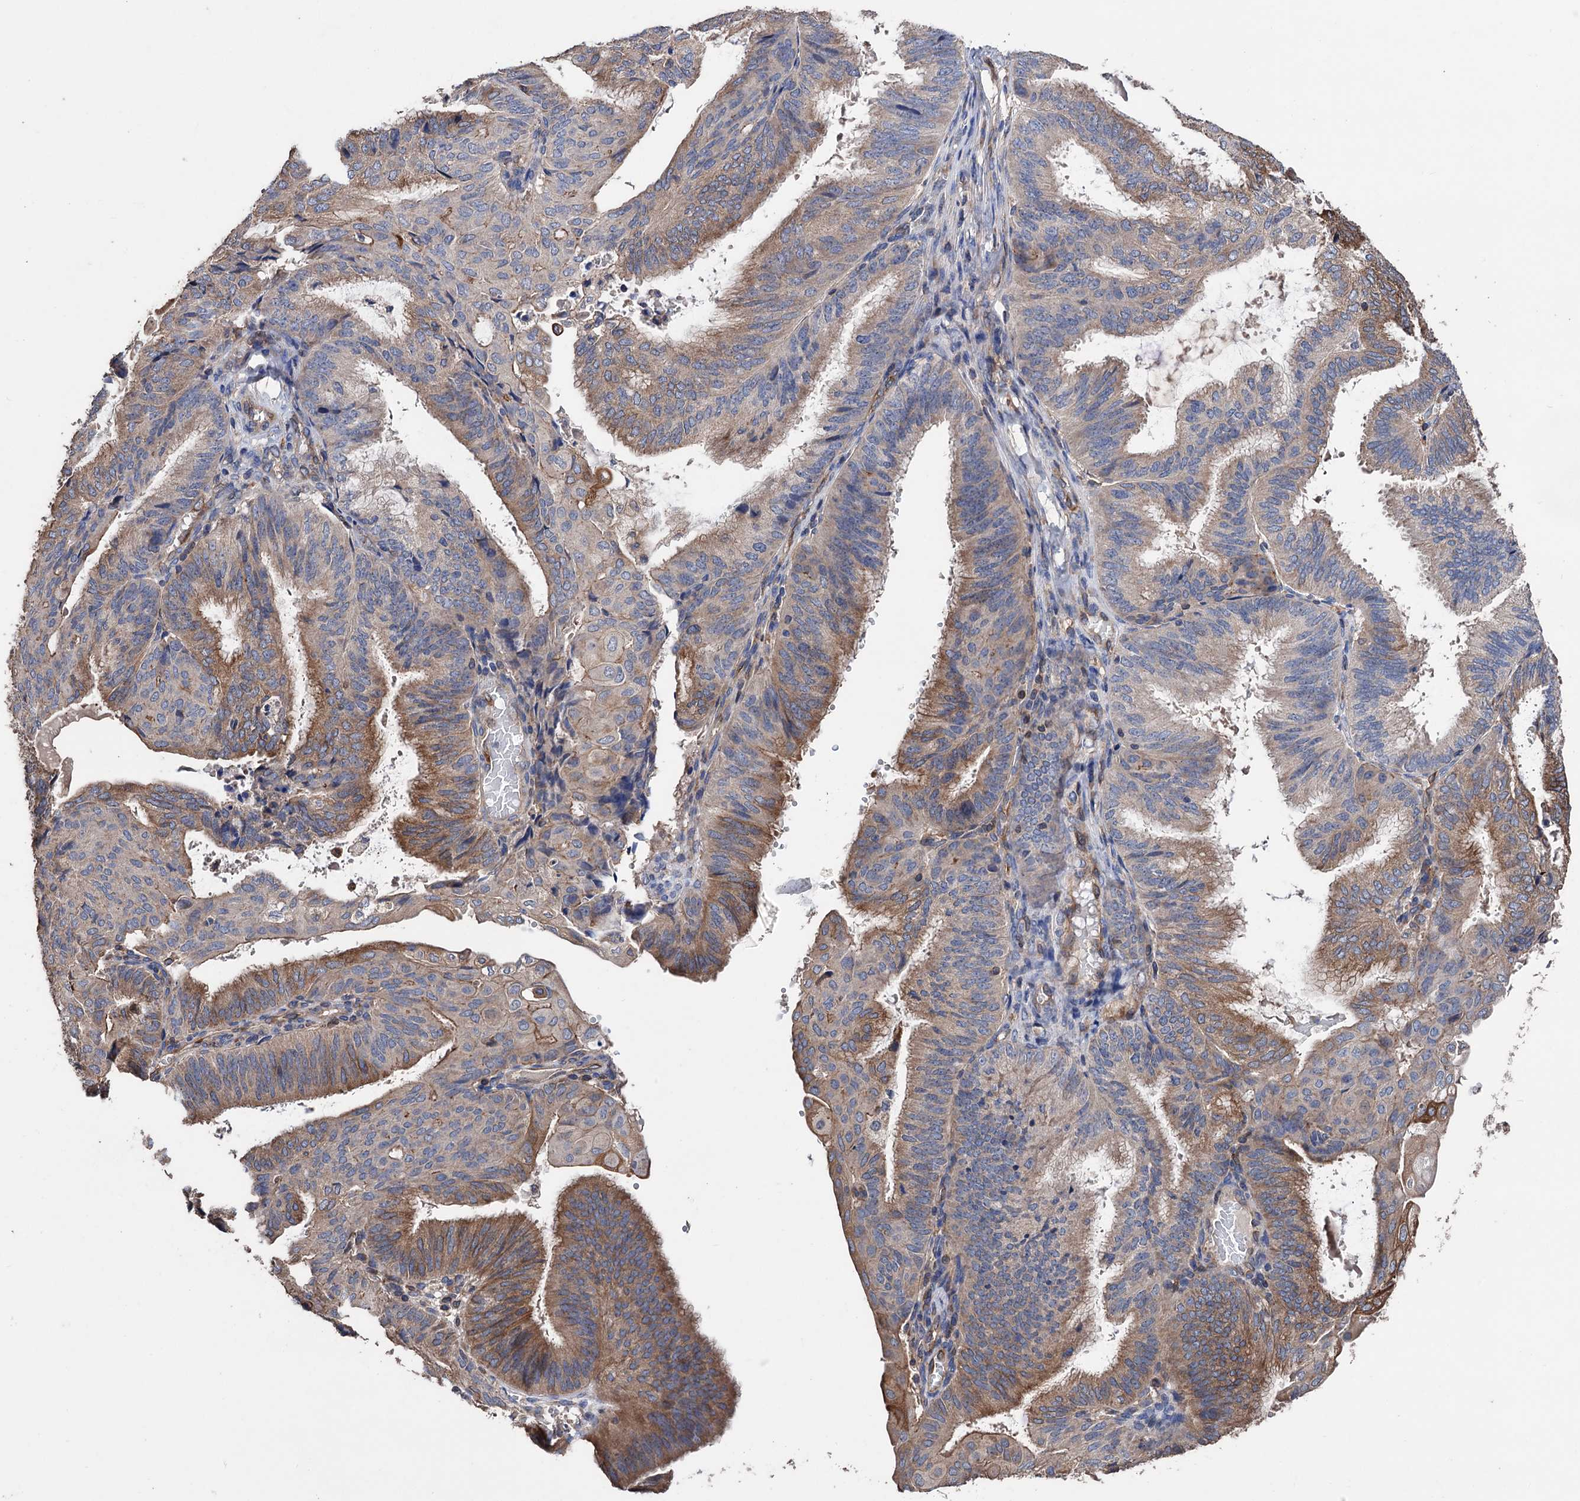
{"staining": {"intensity": "moderate", "quantity": "25%-75%", "location": "cytoplasmic/membranous"}, "tissue": "endometrial cancer", "cell_type": "Tumor cells", "image_type": "cancer", "snomed": [{"axis": "morphology", "description": "Adenocarcinoma, NOS"}, {"axis": "topography", "description": "Endometrium"}], "caption": "A histopathology image of human adenocarcinoma (endometrial) stained for a protein exhibits moderate cytoplasmic/membranous brown staining in tumor cells.", "gene": "STING1", "patient": {"sex": "female", "age": 49}}